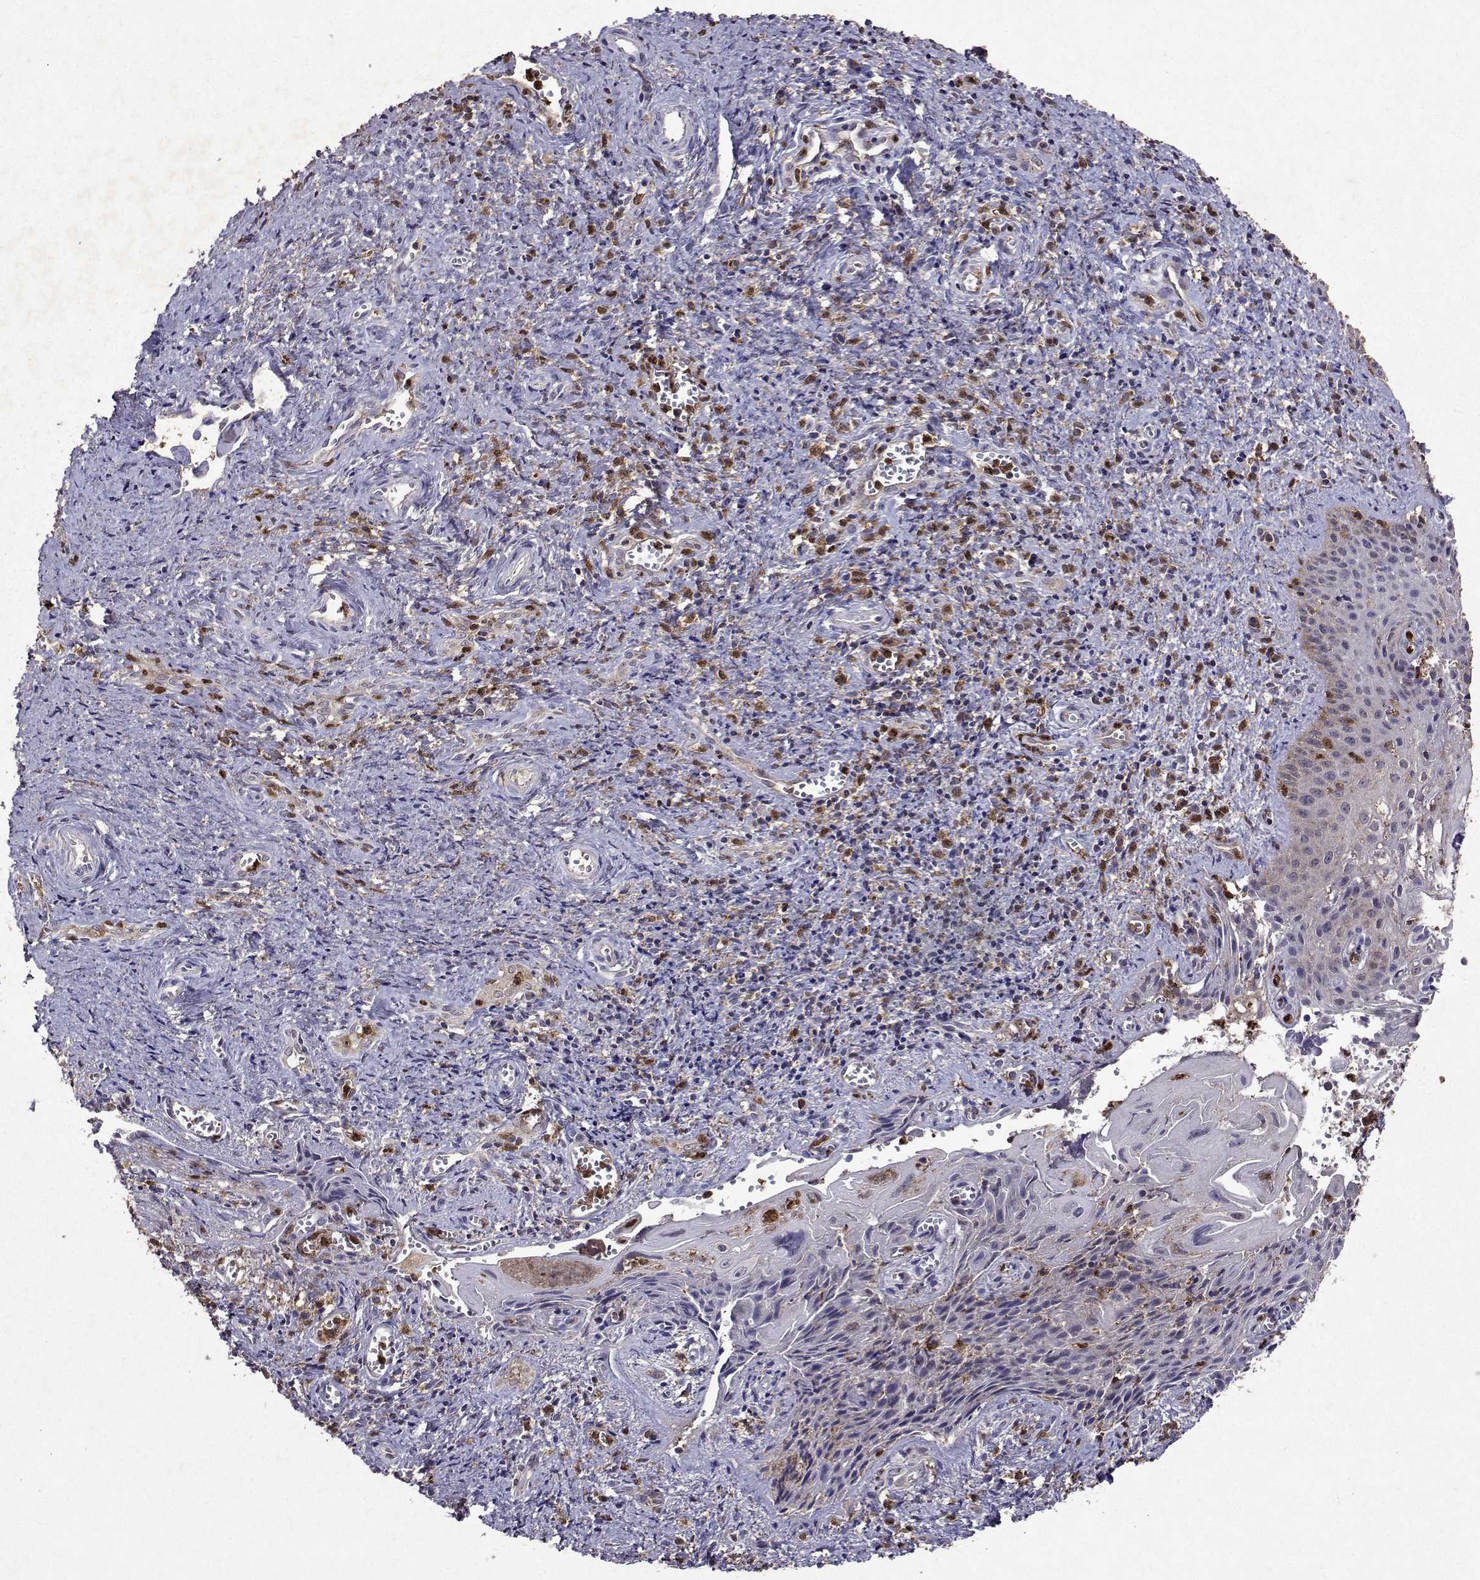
{"staining": {"intensity": "negative", "quantity": "none", "location": "none"}, "tissue": "cervical cancer", "cell_type": "Tumor cells", "image_type": "cancer", "snomed": [{"axis": "morphology", "description": "Squamous cell carcinoma, NOS"}, {"axis": "topography", "description": "Cervix"}], "caption": "Immunohistochemistry (IHC) of cervical cancer demonstrates no expression in tumor cells.", "gene": "APAF1", "patient": {"sex": "female", "age": 30}}